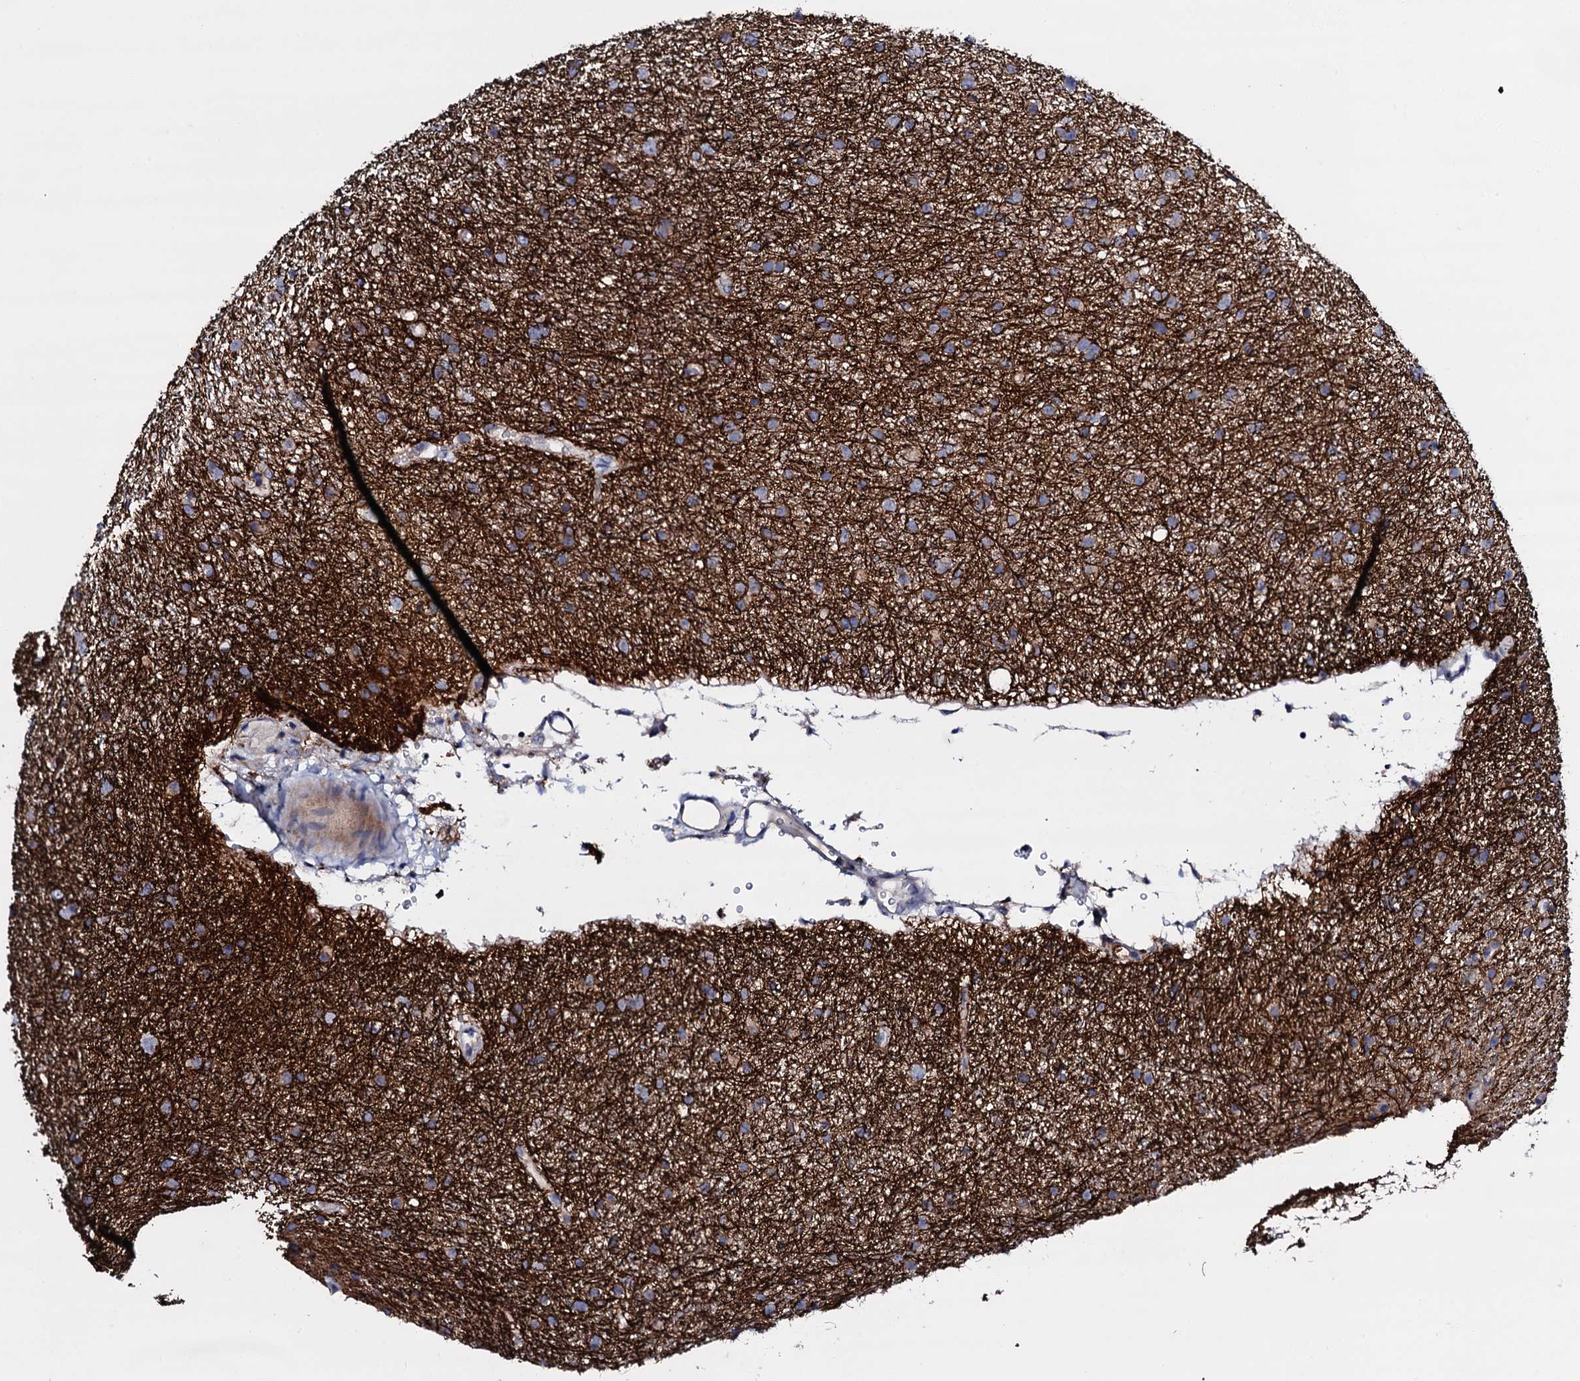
{"staining": {"intensity": "negative", "quantity": "none", "location": "none"}, "tissue": "glioma", "cell_type": "Tumor cells", "image_type": "cancer", "snomed": [{"axis": "morphology", "description": "Glioma, malignant, Low grade"}, {"axis": "topography", "description": "Cerebral cortex"}], "caption": "This histopathology image is of glioma stained with immunohistochemistry (IHC) to label a protein in brown with the nuclei are counter-stained blue. There is no staining in tumor cells.", "gene": "BCL2L14", "patient": {"sex": "female", "age": 39}}